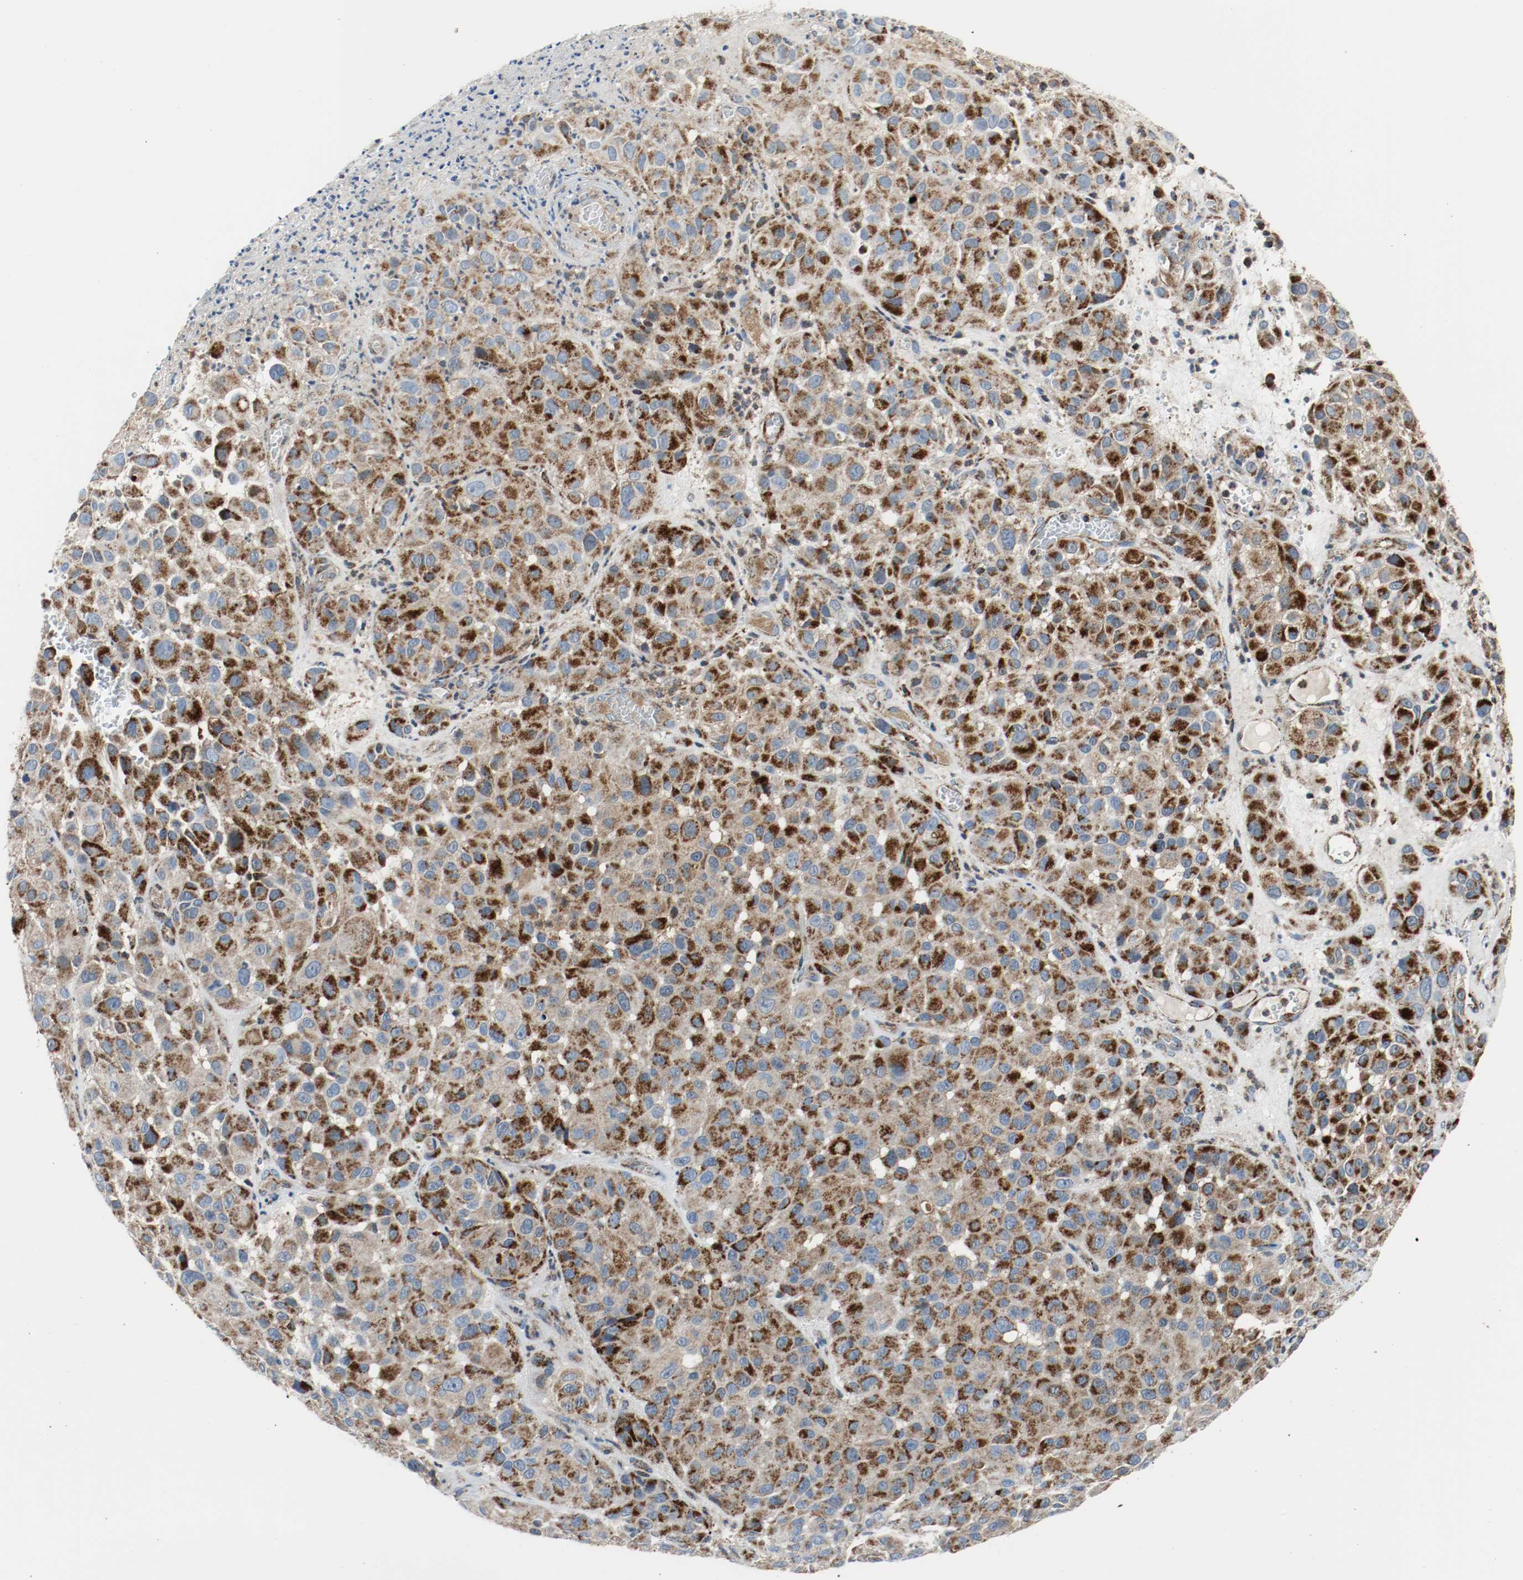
{"staining": {"intensity": "strong", "quantity": ">75%", "location": "cytoplasmic/membranous"}, "tissue": "melanoma", "cell_type": "Tumor cells", "image_type": "cancer", "snomed": [{"axis": "morphology", "description": "Malignant melanoma, NOS"}, {"axis": "topography", "description": "Skin"}], "caption": "Protein staining exhibits strong cytoplasmic/membranous expression in approximately >75% of tumor cells in malignant melanoma.", "gene": "TXNRD1", "patient": {"sex": "female", "age": 21}}